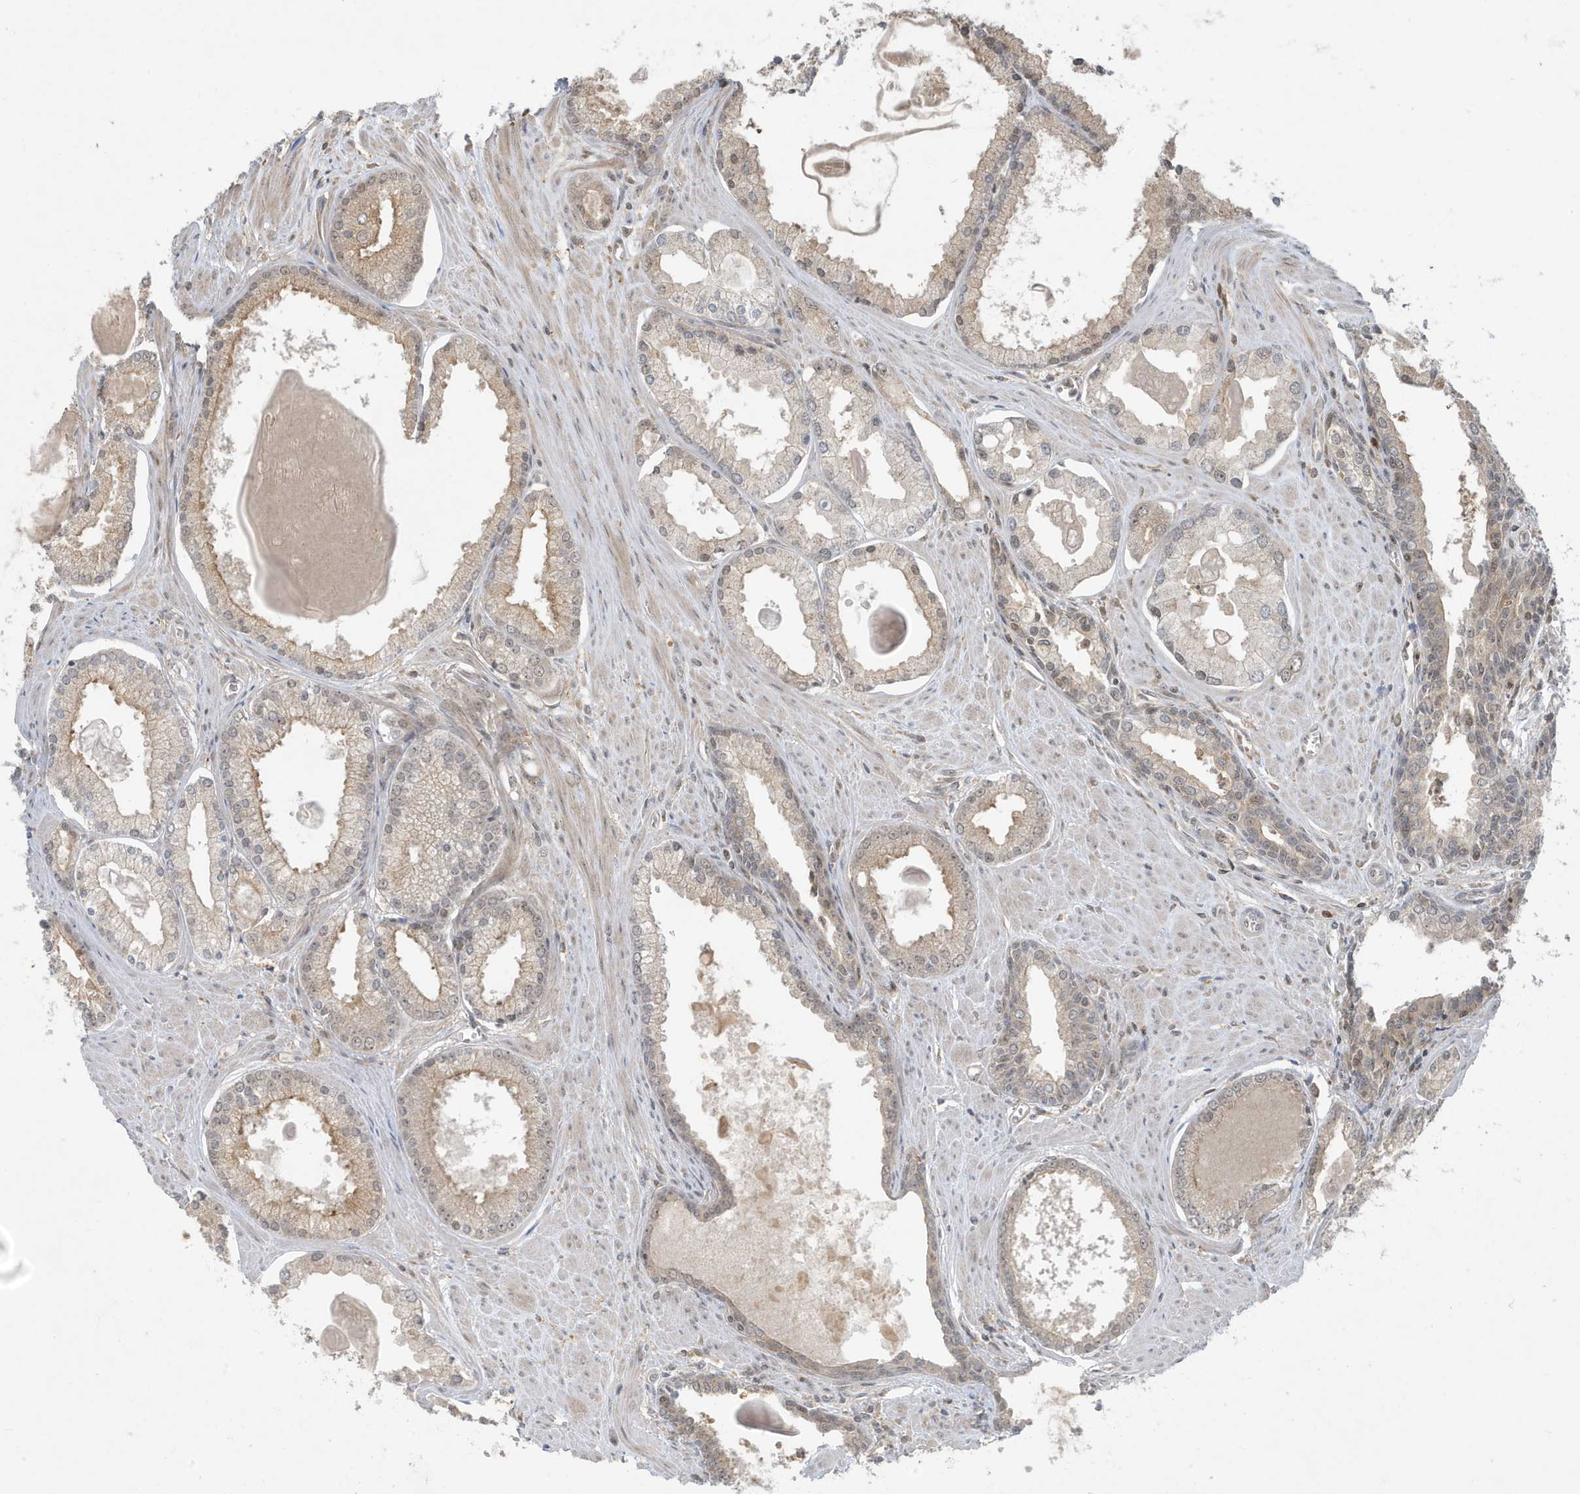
{"staining": {"intensity": "weak", "quantity": "25%-75%", "location": "cytoplasmic/membranous"}, "tissue": "prostate cancer", "cell_type": "Tumor cells", "image_type": "cancer", "snomed": [{"axis": "morphology", "description": "Adenocarcinoma, Low grade"}, {"axis": "topography", "description": "Prostate"}], "caption": "Protein staining of adenocarcinoma (low-grade) (prostate) tissue reveals weak cytoplasmic/membranous positivity in approximately 25%-75% of tumor cells.", "gene": "PRRT3", "patient": {"sex": "male", "age": 54}}